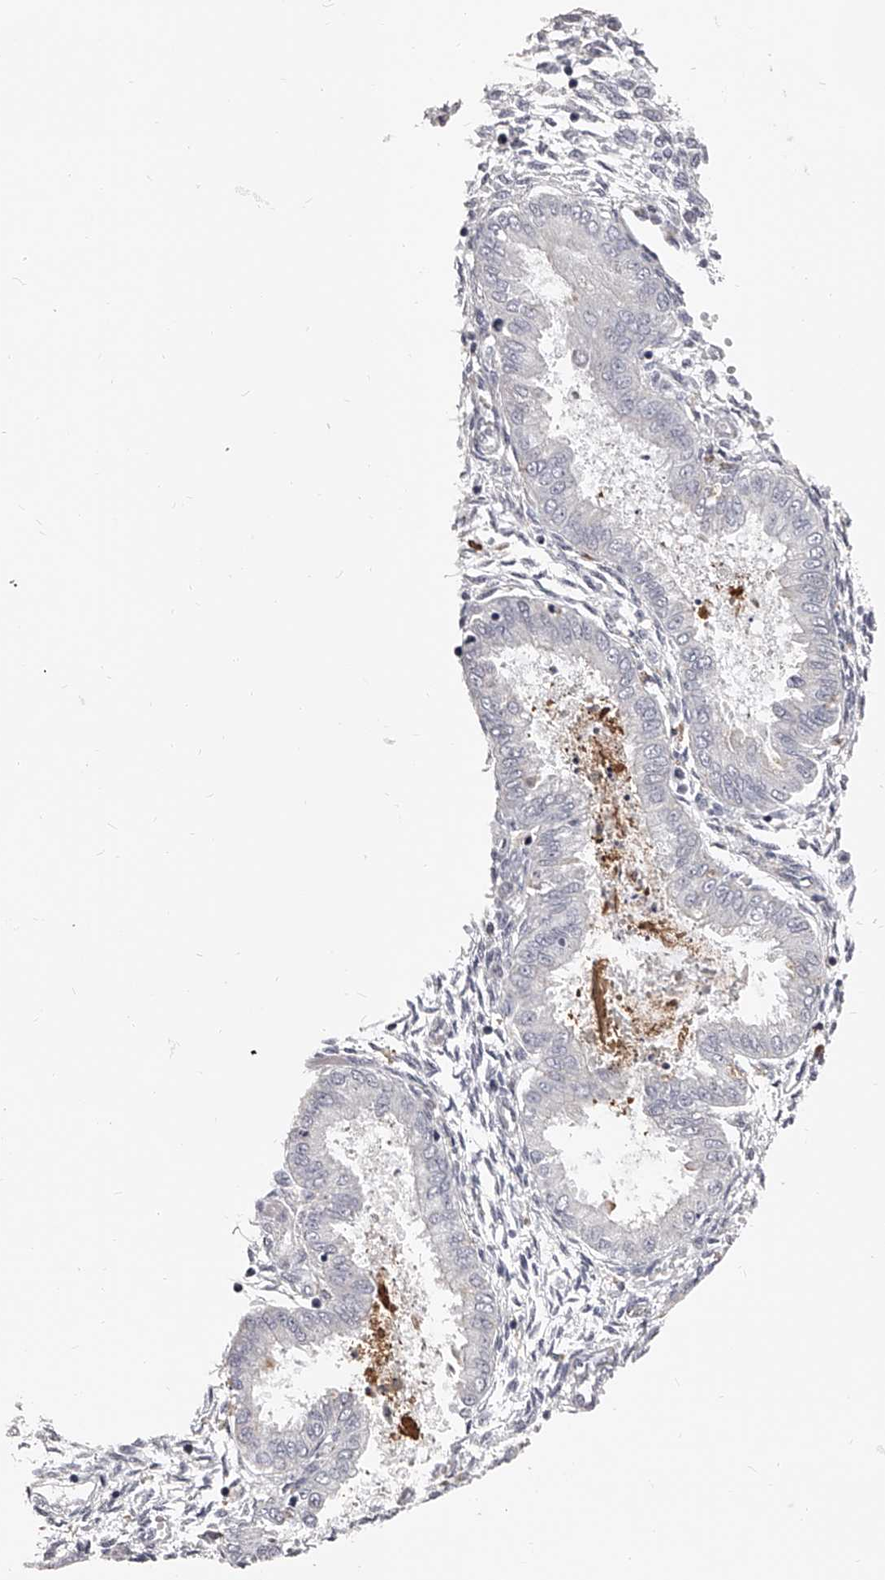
{"staining": {"intensity": "negative", "quantity": "none", "location": "none"}, "tissue": "endometrium", "cell_type": "Cells in endometrial stroma", "image_type": "normal", "snomed": [{"axis": "morphology", "description": "Normal tissue, NOS"}, {"axis": "topography", "description": "Endometrium"}], "caption": "Immunohistochemistry (IHC) image of normal endometrium: human endometrium stained with DAB (3,3'-diaminobenzidine) shows no significant protein expression in cells in endometrial stroma.", "gene": "PACSIN1", "patient": {"sex": "female", "age": 33}}